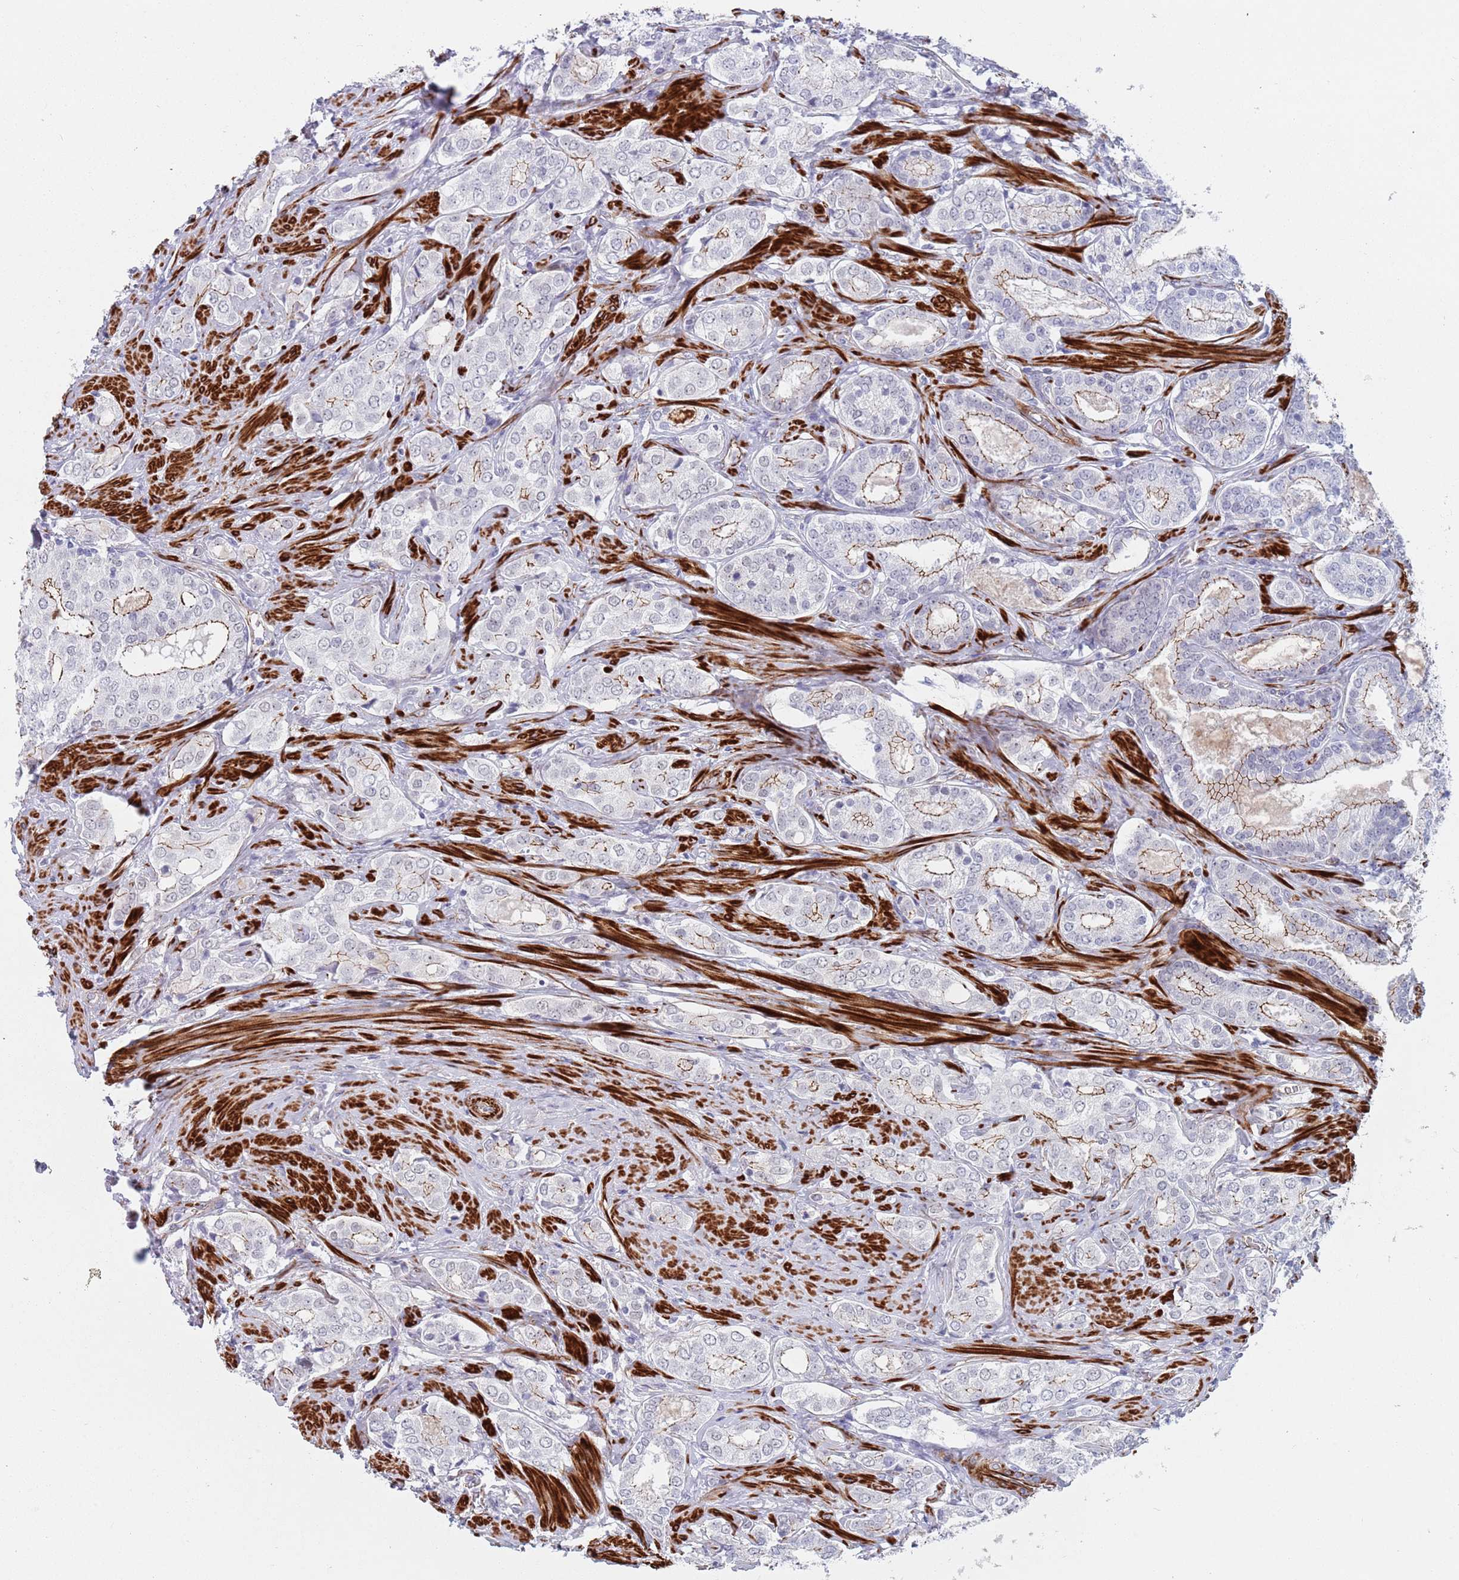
{"staining": {"intensity": "weak", "quantity": "<25%", "location": "cytoplasmic/membranous"}, "tissue": "prostate cancer", "cell_type": "Tumor cells", "image_type": "cancer", "snomed": [{"axis": "morphology", "description": "Adenocarcinoma, High grade"}, {"axis": "topography", "description": "Prostate"}], "caption": "An immunohistochemistry (IHC) photomicrograph of prostate cancer is shown. There is no staining in tumor cells of prostate cancer.", "gene": "OR5A2", "patient": {"sex": "male", "age": 71}}